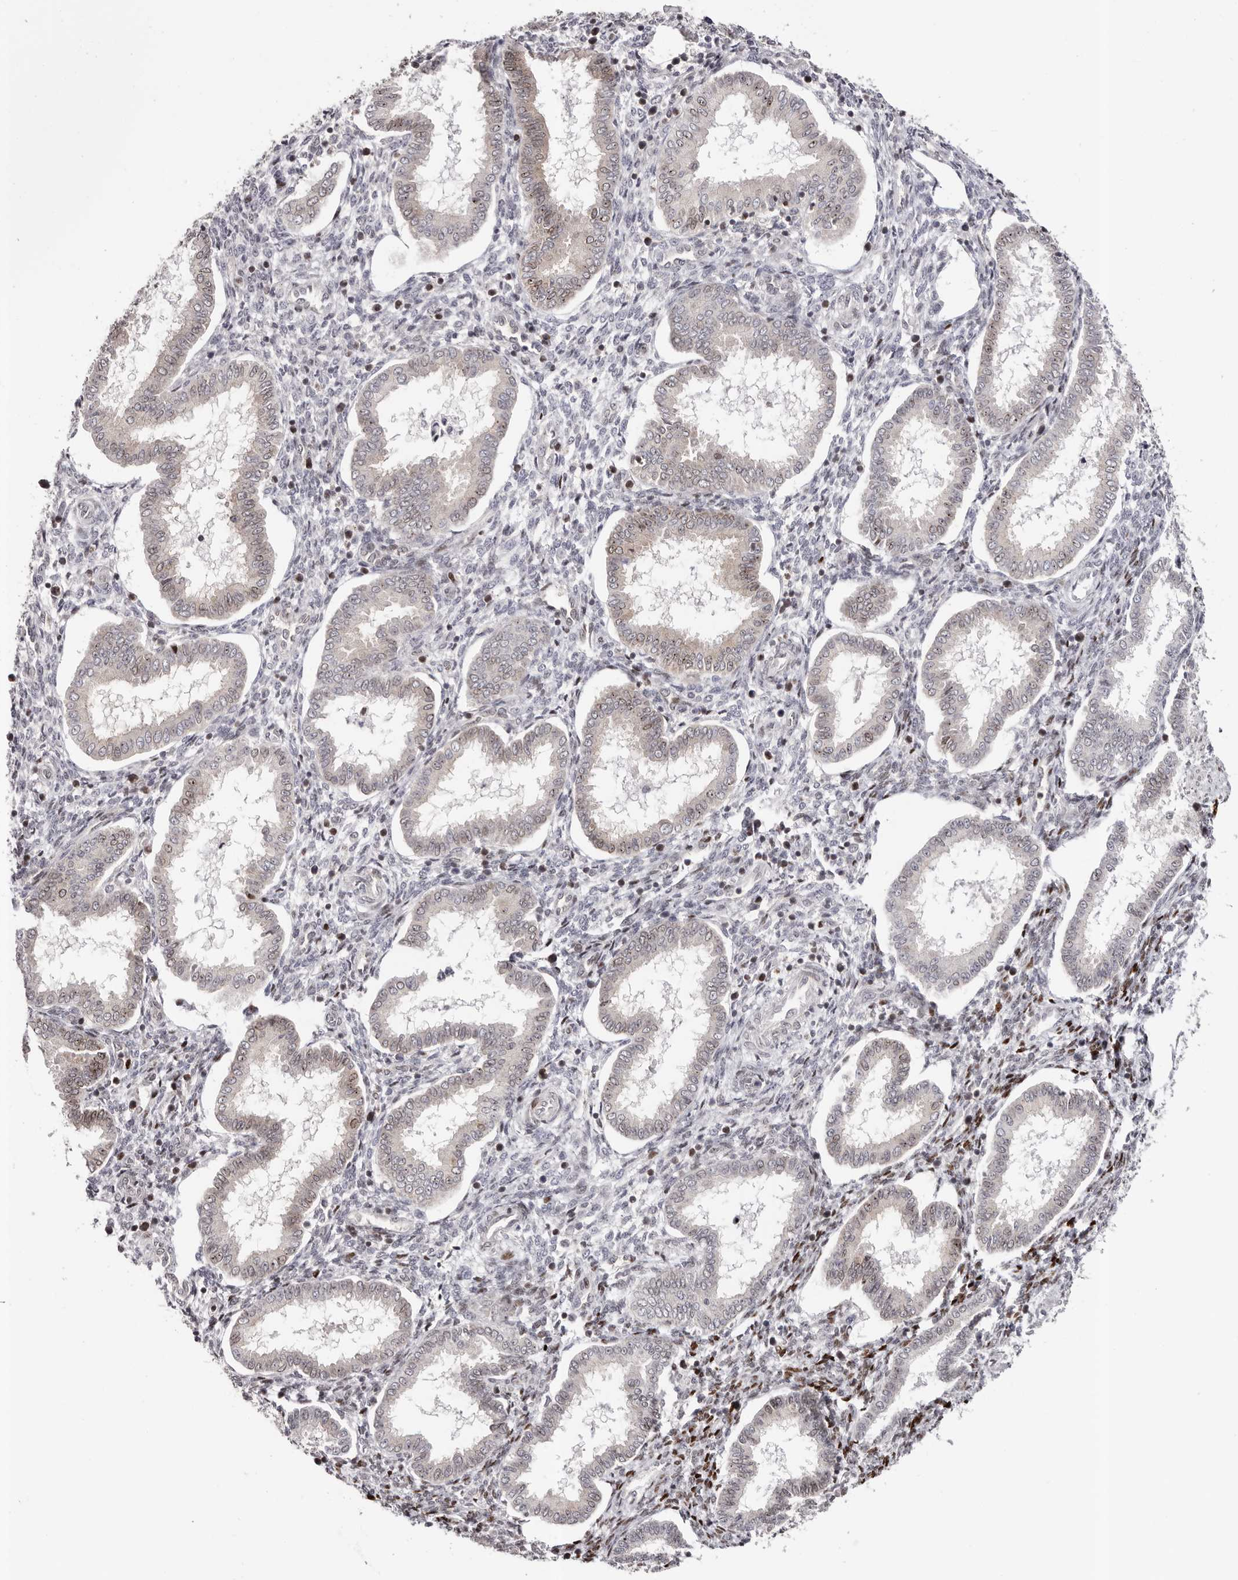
{"staining": {"intensity": "moderate", "quantity": "<25%", "location": "nuclear"}, "tissue": "endometrium", "cell_type": "Cells in endometrial stroma", "image_type": "normal", "snomed": [{"axis": "morphology", "description": "Normal tissue, NOS"}, {"axis": "topography", "description": "Endometrium"}], "caption": "High-magnification brightfield microscopy of normal endometrium stained with DAB (3,3'-diaminobenzidine) (brown) and counterstained with hematoxylin (blue). cells in endometrial stroma exhibit moderate nuclear positivity is present in about<25% of cells. The staining is performed using DAB (3,3'-diaminobenzidine) brown chromogen to label protein expression. The nuclei are counter-stained blue using hematoxylin.", "gene": "NUP153", "patient": {"sex": "female", "age": 24}}